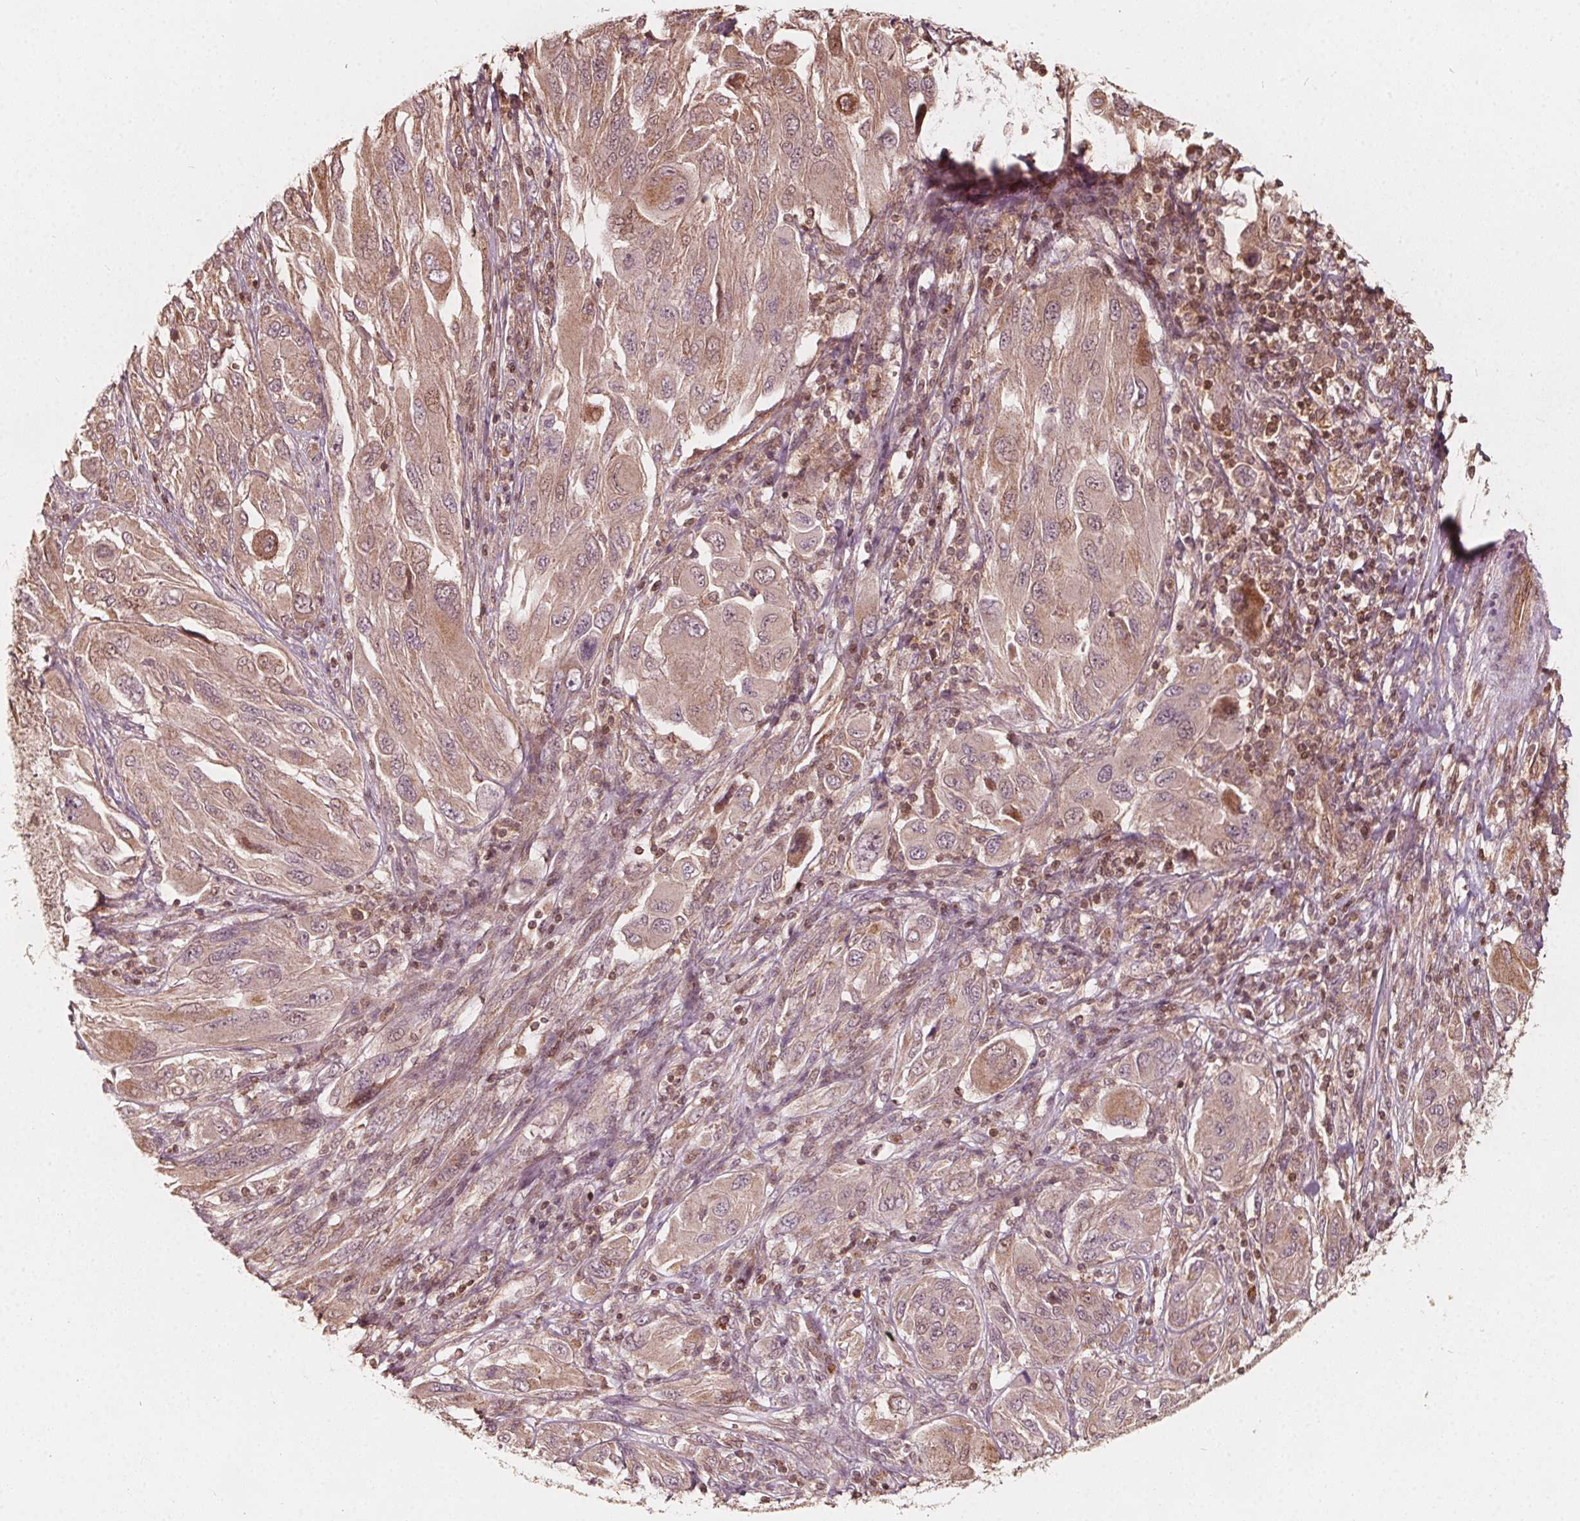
{"staining": {"intensity": "weak", "quantity": ">75%", "location": "cytoplasmic/membranous"}, "tissue": "melanoma", "cell_type": "Tumor cells", "image_type": "cancer", "snomed": [{"axis": "morphology", "description": "Malignant melanoma, NOS"}, {"axis": "topography", "description": "Skin"}], "caption": "A histopathology image showing weak cytoplasmic/membranous expression in approximately >75% of tumor cells in melanoma, as visualized by brown immunohistochemical staining.", "gene": "AIP", "patient": {"sex": "female", "age": 91}}